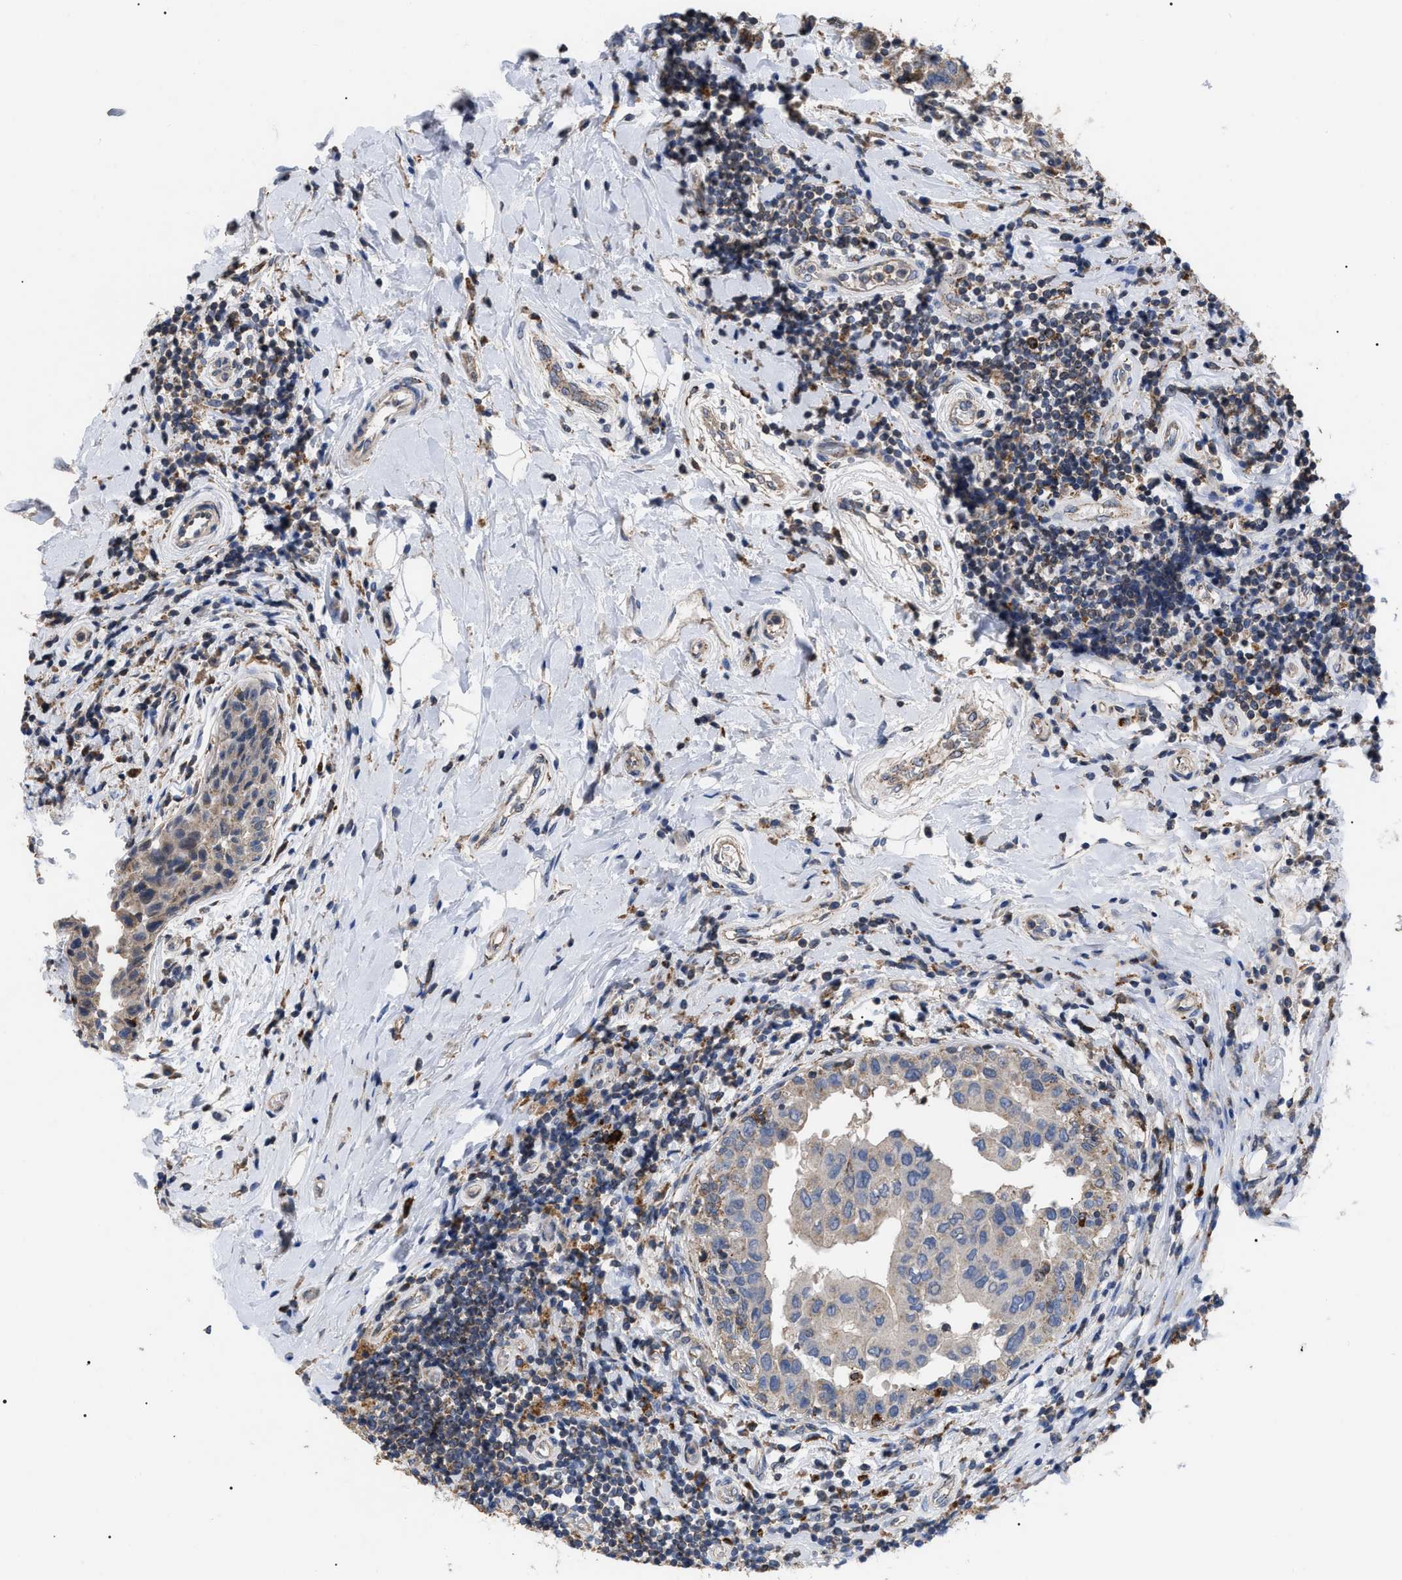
{"staining": {"intensity": "weak", "quantity": ">75%", "location": "cytoplasmic/membranous"}, "tissue": "breast cancer", "cell_type": "Tumor cells", "image_type": "cancer", "snomed": [{"axis": "morphology", "description": "Duct carcinoma"}, {"axis": "topography", "description": "Breast"}], "caption": "Weak cytoplasmic/membranous expression is seen in about >75% of tumor cells in breast intraductal carcinoma.", "gene": "FAM171A2", "patient": {"sex": "female", "age": 27}}